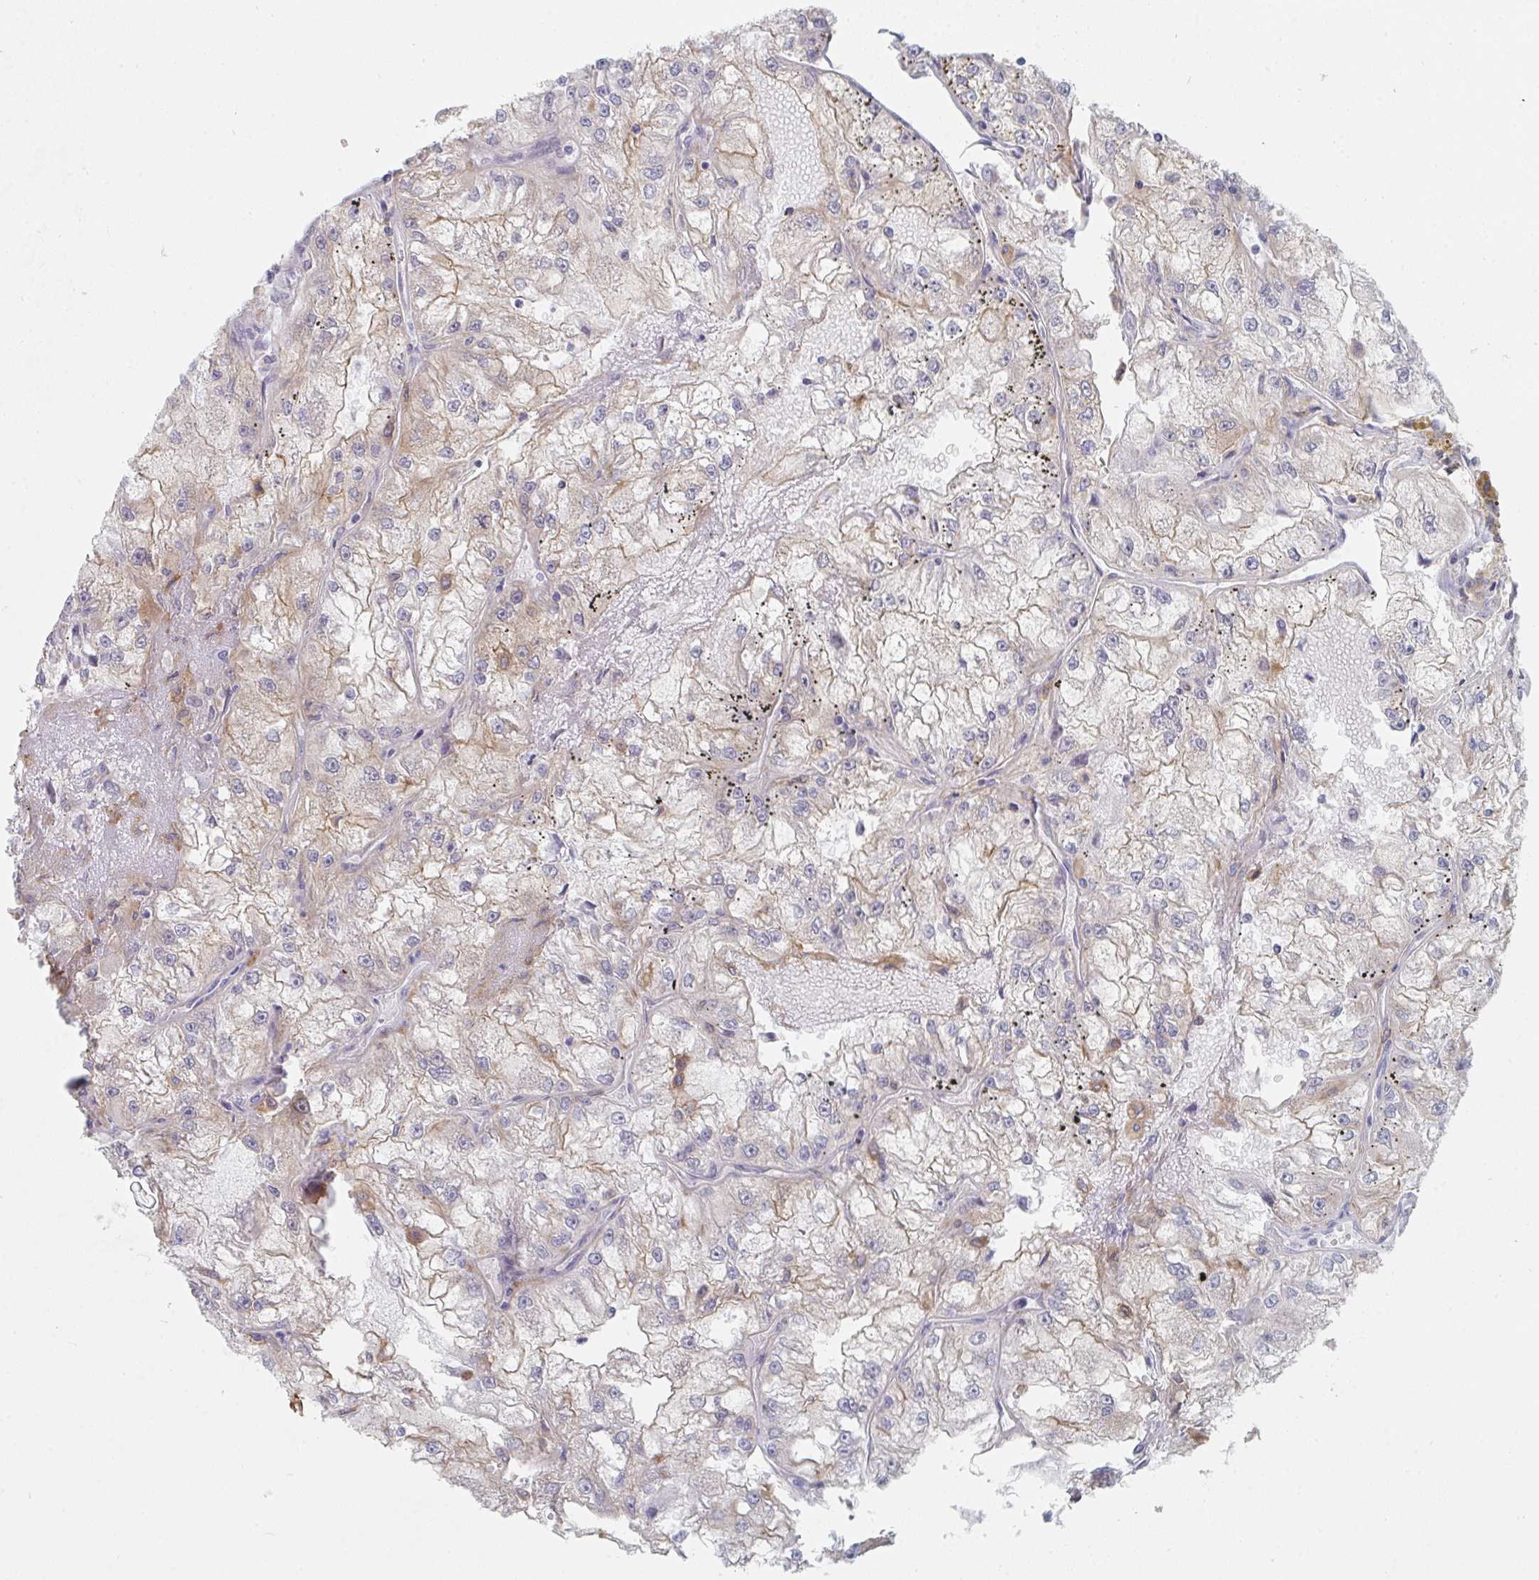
{"staining": {"intensity": "weak", "quantity": "25%-75%", "location": "cytoplasmic/membranous"}, "tissue": "renal cancer", "cell_type": "Tumor cells", "image_type": "cancer", "snomed": [{"axis": "morphology", "description": "Adenocarcinoma, NOS"}, {"axis": "topography", "description": "Kidney"}], "caption": "Immunohistochemistry (DAB) staining of human renal cancer (adenocarcinoma) demonstrates weak cytoplasmic/membranous protein staining in about 25%-75% of tumor cells. The staining was performed using DAB, with brown indicating positive protein expression. Nuclei are stained blue with hematoxylin.", "gene": "DAB2", "patient": {"sex": "female", "age": 72}}